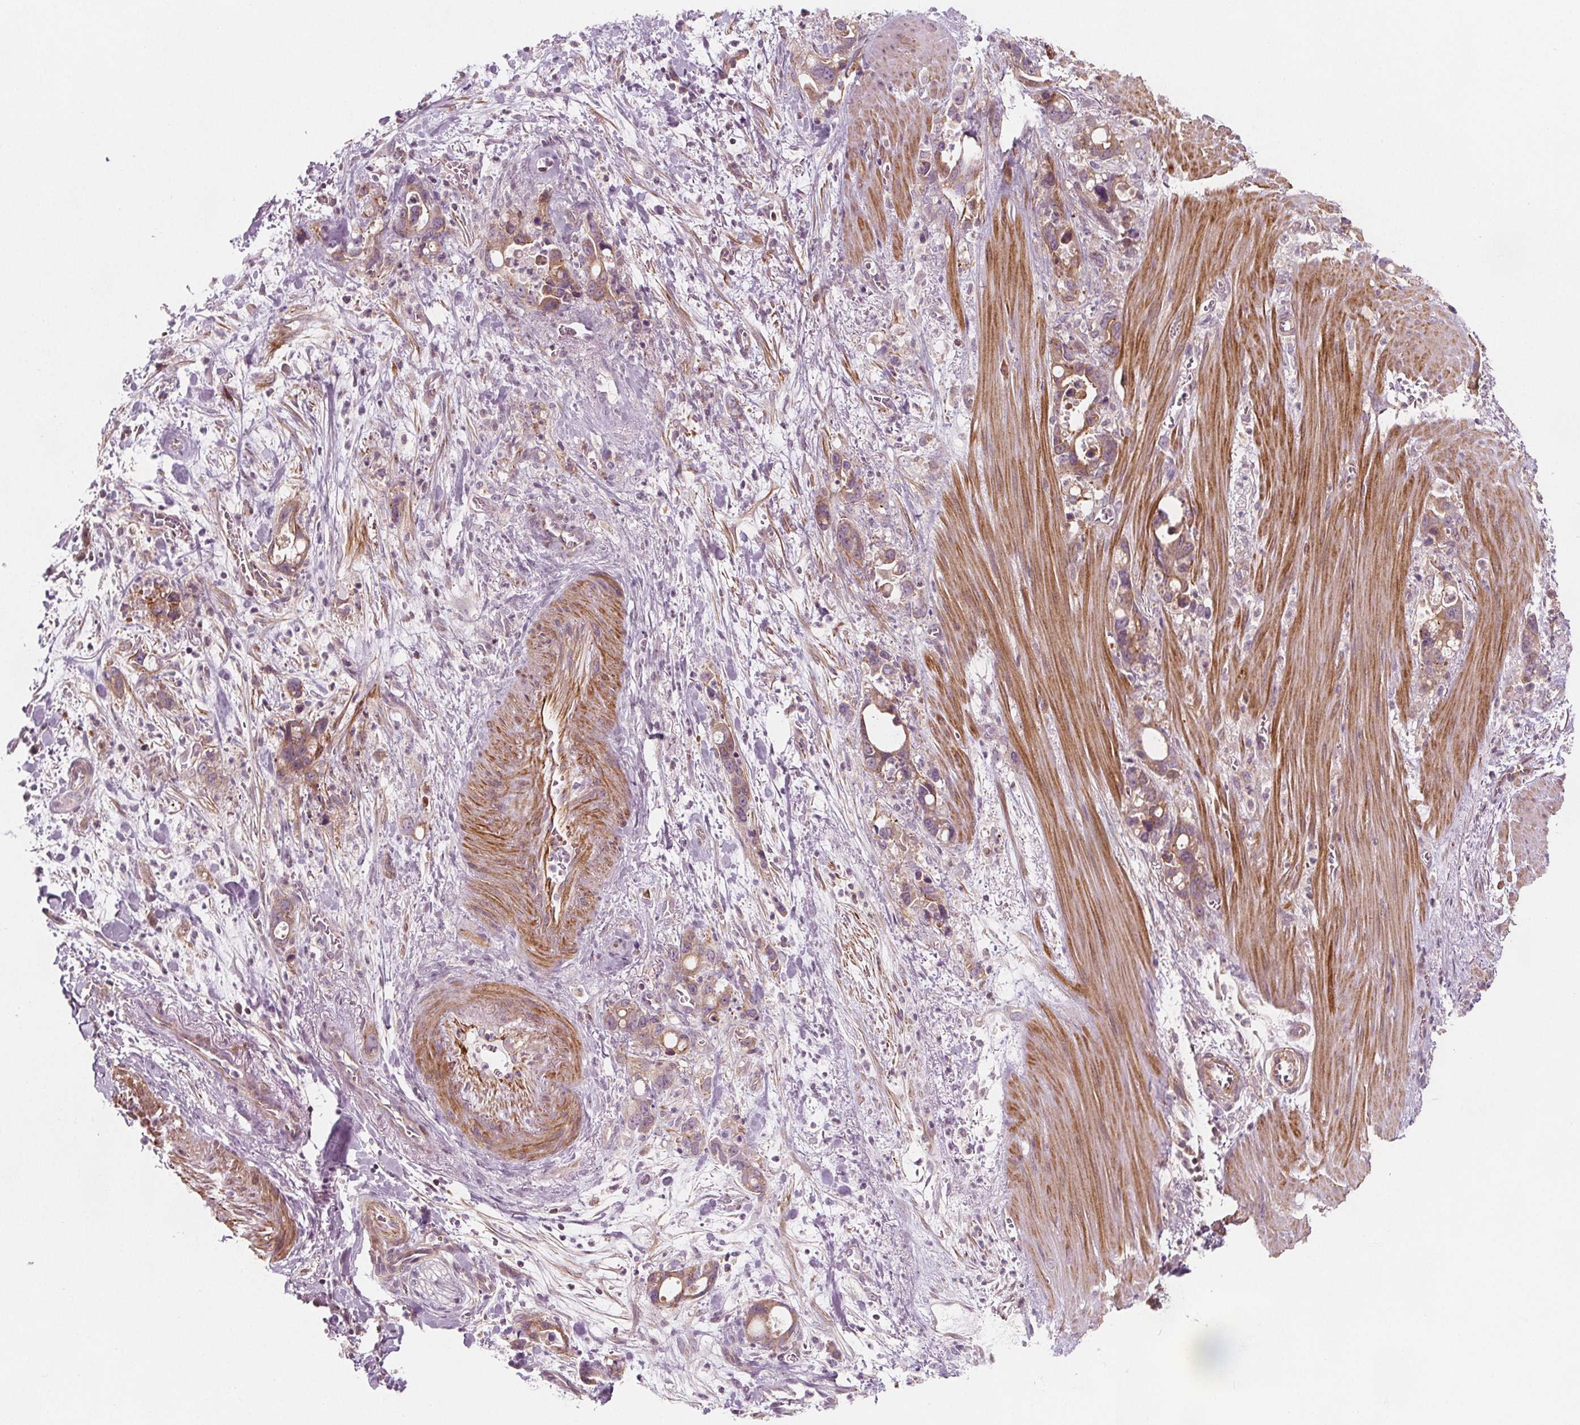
{"staining": {"intensity": "weak", "quantity": ">75%", "location": "cytoplasmic/membranous"}, "tissue": "stomach cancer", "cell_type": "Tumor cells", "image_type": "cancer", "snomed": [{"axis": "morphology", "description": "Normal tissue, NOS"}, {"axis": "morphology", "description": "Adenocarcinoma, NOS"}, {"axis": "topography", "description": "Esophagus"}, {"axis": "topography", "description": "Stomach, upper"}], "caption": "High-magnification brightfield microscopy of stomach cancer (adenocarcinoma) stained with DAB (3,3'-diaminobenzidine) (brown) and counterstained with hematoxylin (blue). tumor cells exhibit weak cytoplasmic/membranous expression is identified in about>75% of cells. The staining was performed using DAB (3,3'-diaminobenzidine) to visualize the protein expression in brown, while the nuclei were stained in blue with hematoxylin (Magnification: 20x).", "gene": "ADAM33", "patient": {"sex": "male", "age": 74}}